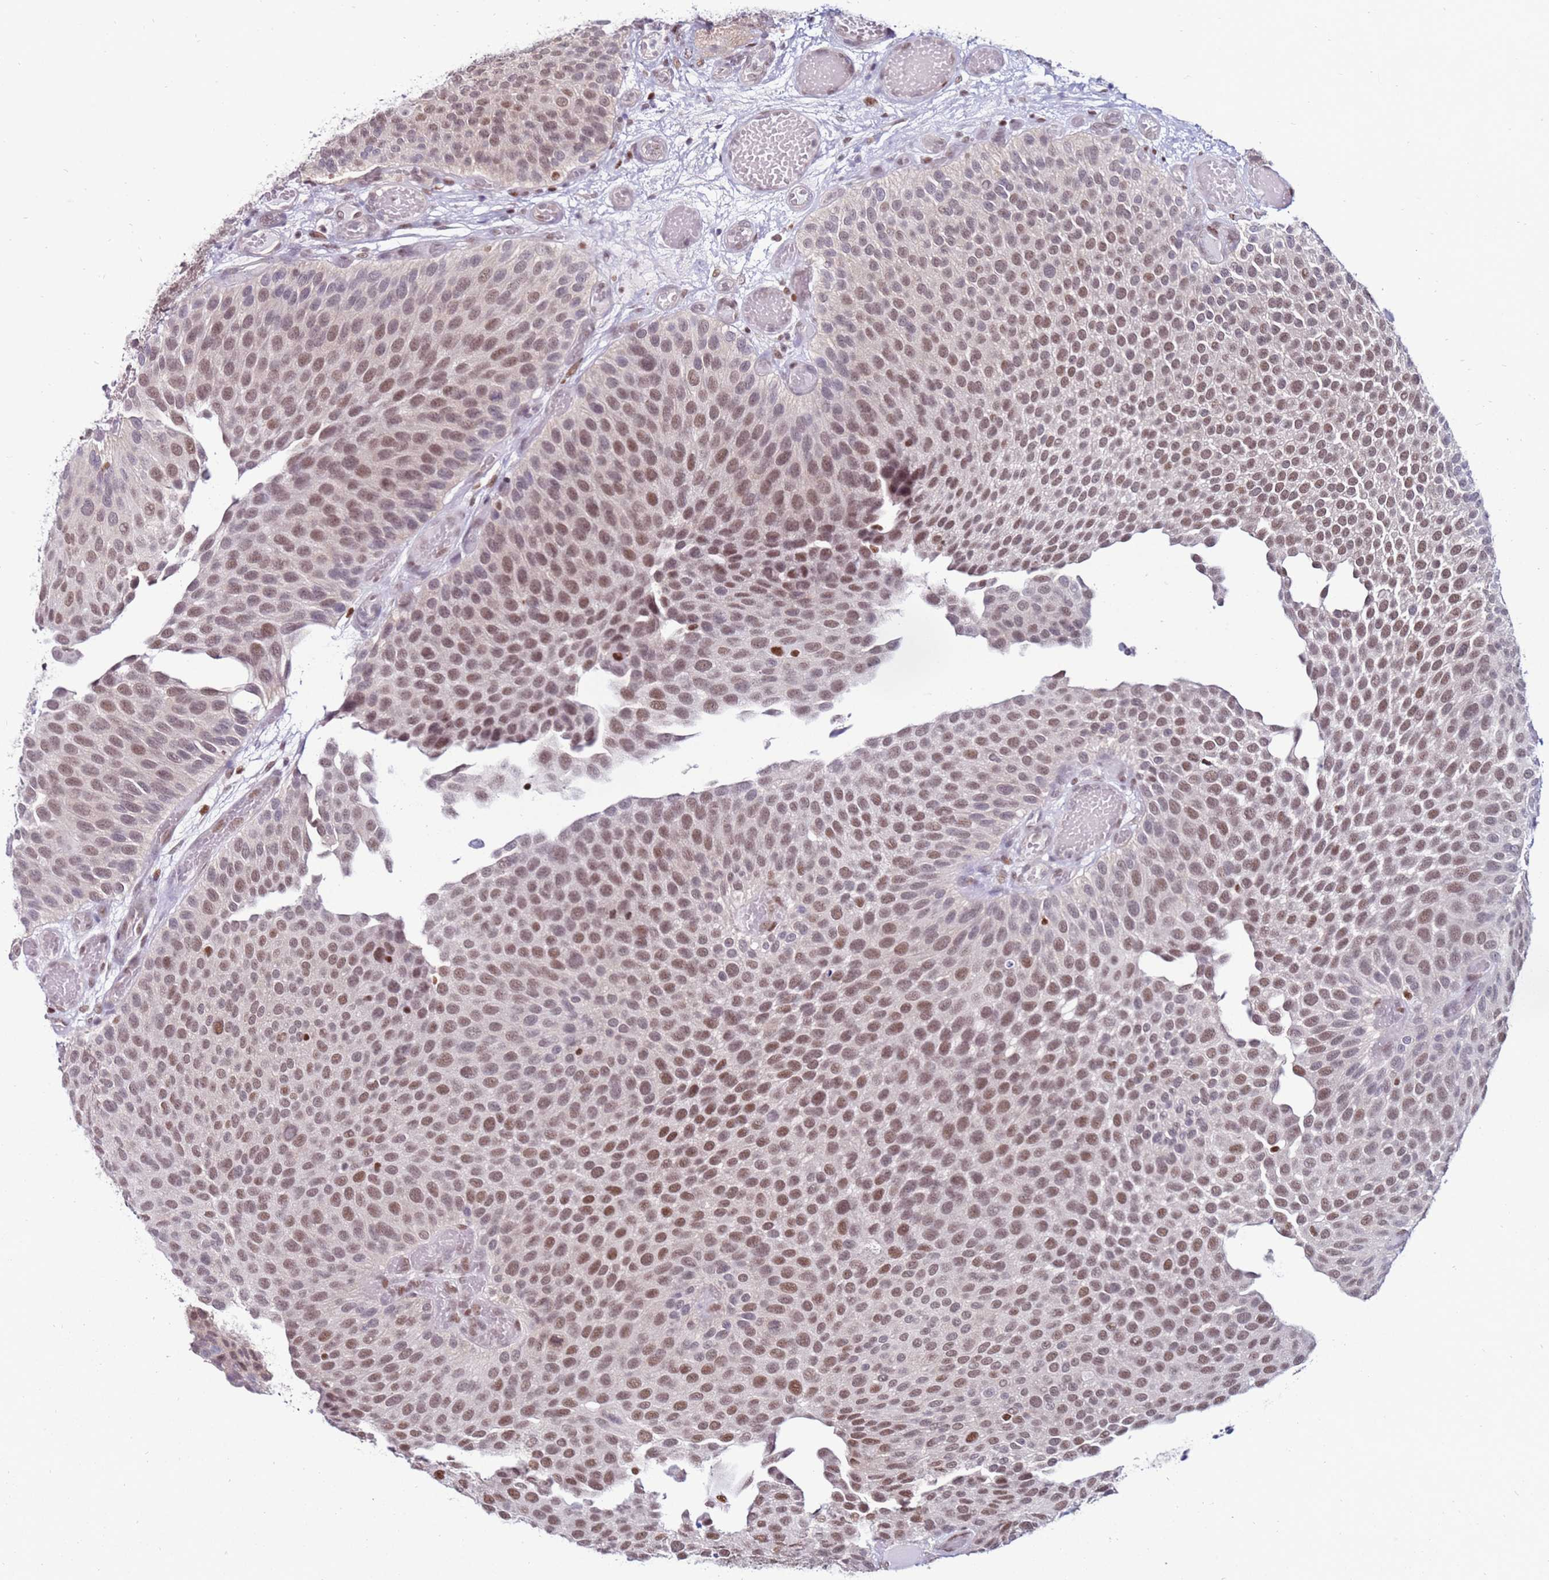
{"staining": {"intensity": "moderate", "quantity": "25%-75%", "location": "cytoplasmic/membranous,nuclear"}, "tissue": "urothelial cancer", "cell_type": "Tumor cells", "image_type": "cancer", "snomed": [{"axis": "morphology", "description": "Urothelial carcinoma, Low grade"}, {"axis": "topography", "description": "Urinary bladder"}], "caption": "The photomicrograph reveals a brown stain indicating the presence of a protein in the cytoplasmic/membranous and nuclear of tumor cells in low-grade urothelial carcinoma.", "gene": "KPNA4", "patient": {"sex": "male", "age": 89}}